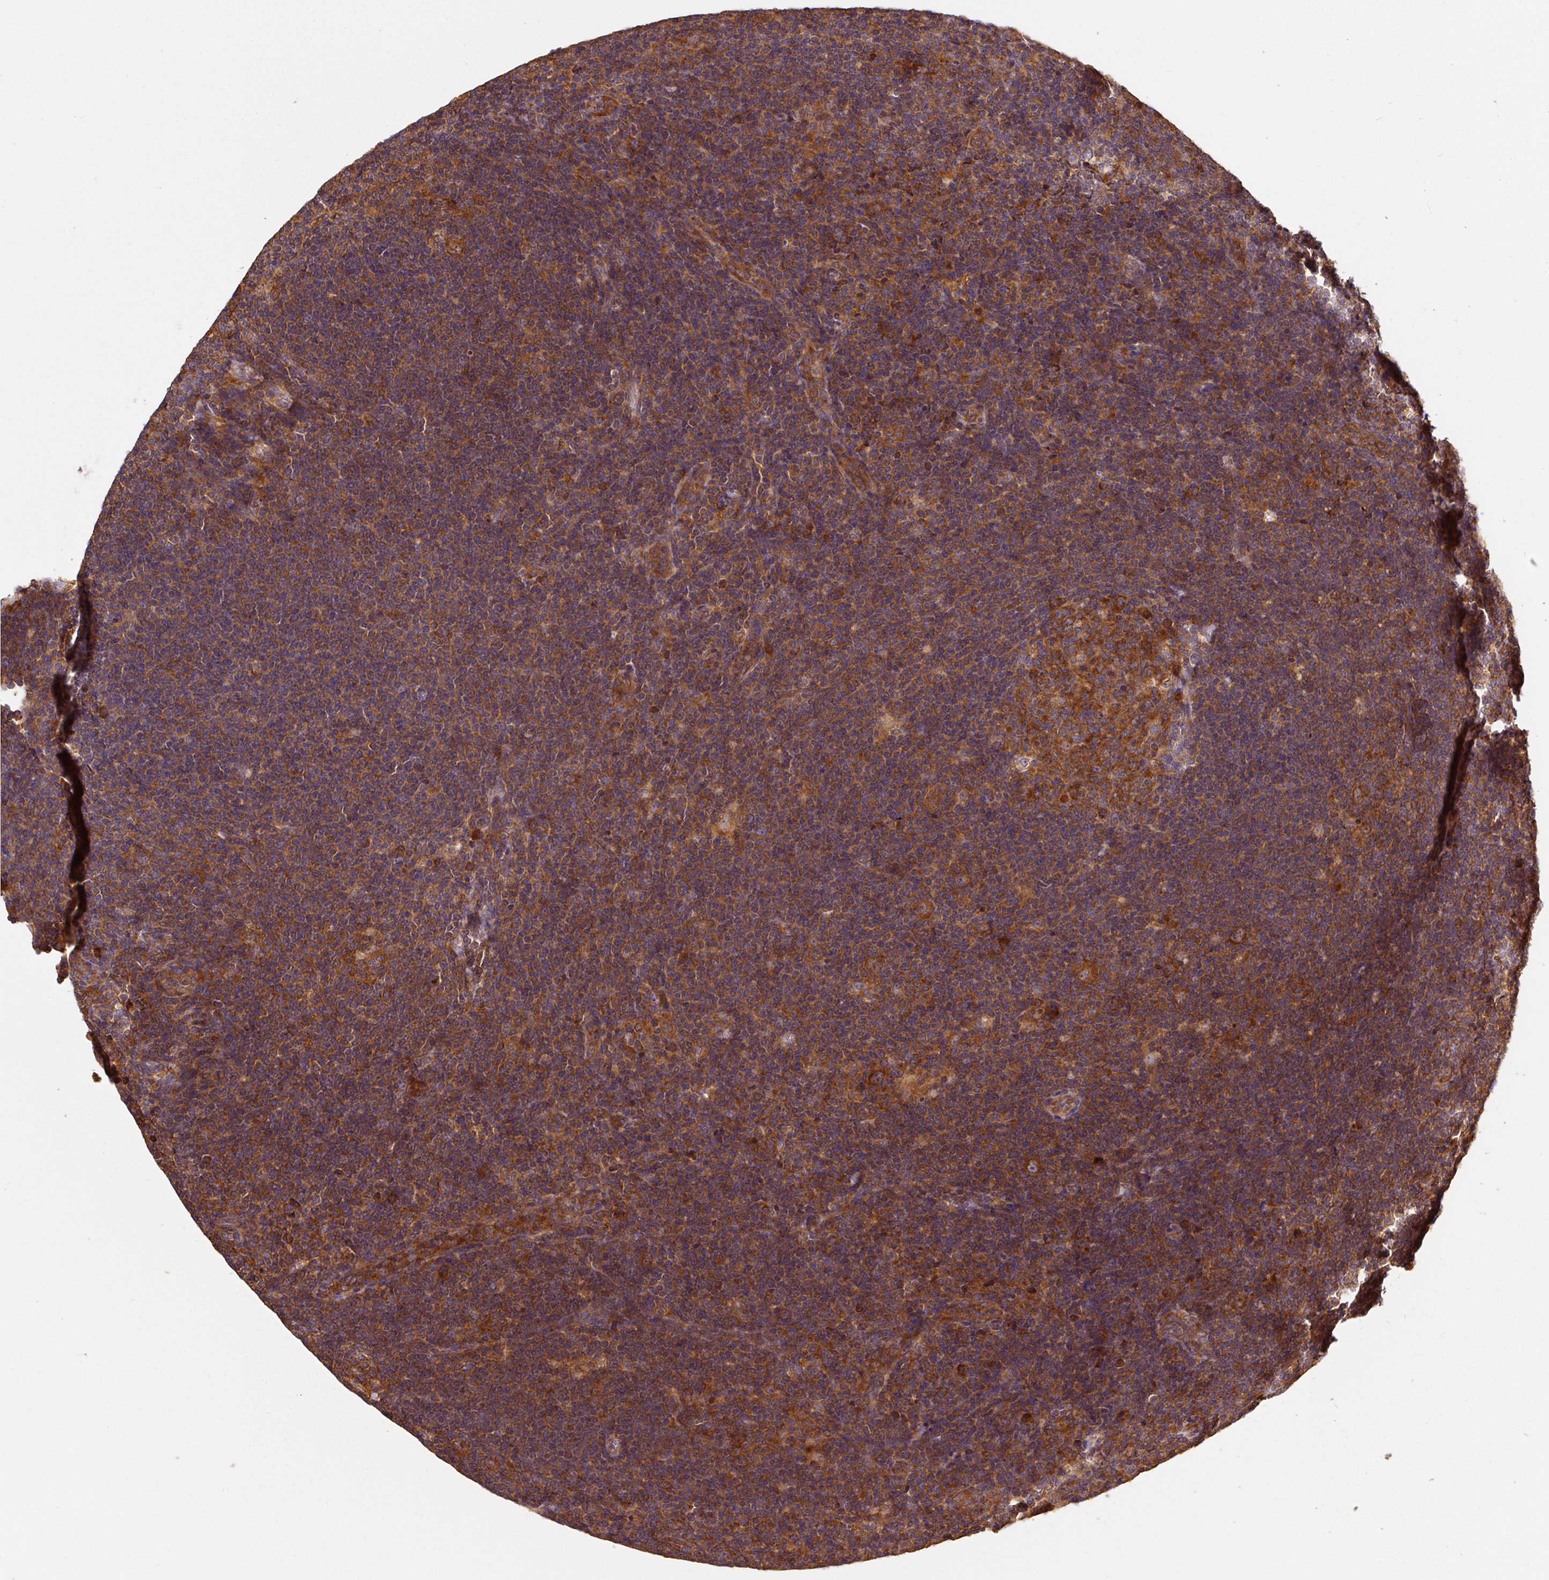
{"staining": {"intensity": "strong", "quantity": ">75%", "location": "cytoplasmic/membranous"}, "tissue": "lymphoma", "cell_type": "Tumor cells", "image_type": "cancer", "snomed": [{"axis": "morphology", "description": "Hodgkin's disease, NOS"}, {"axis": "topography", "description": "Lymph node"}], "caption": "Strong cytoplasmic/membranous protein staining is appreciated in approximately >75% of tumor cells in Hodgkin's disease.", "gene": "EIF2S2", "patient": {"sex": "female", "age": 57}}